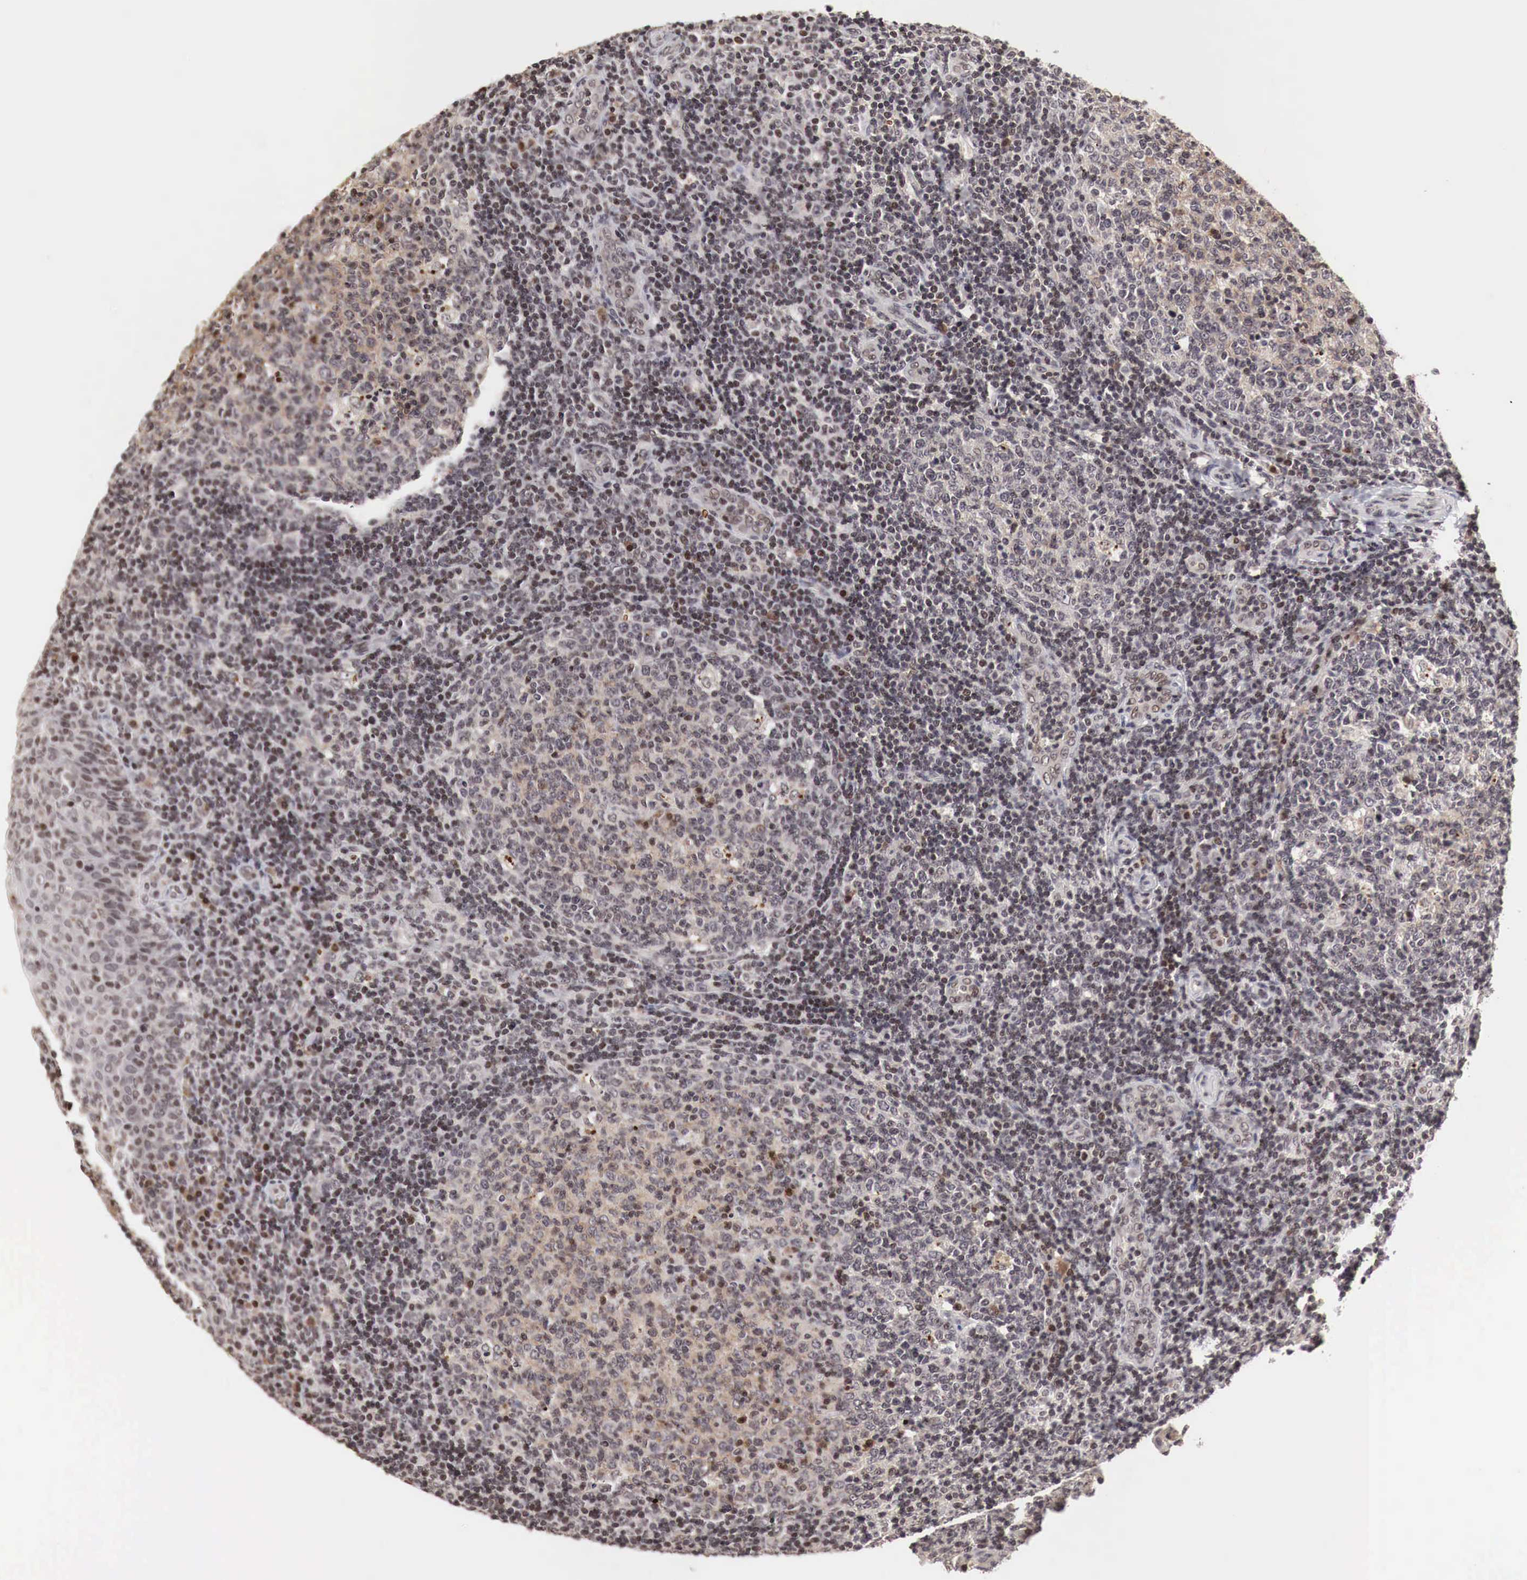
{"staining": {"intensity": "moderate", "quantity": "<25%", "location": "cytoplasmic/membranous,nuclear"}, "tissue": "tonsil", "cell_type": "Germinal center cells", "image_type": "normal", "snomed": [{"axis": "morphology", "description": "Normal tissue, NOS"}, {"axis": "topography", "description": "Tonsil"}], "caption": "Immunohistochemical staining of normal human tonsil shows low levels of moderate cytoplasmic/membranous,nuclear expression in approximately <25% of germinal center cells.", "gene": "DACH2", "patient": {"sex": "female", "age": 3}}